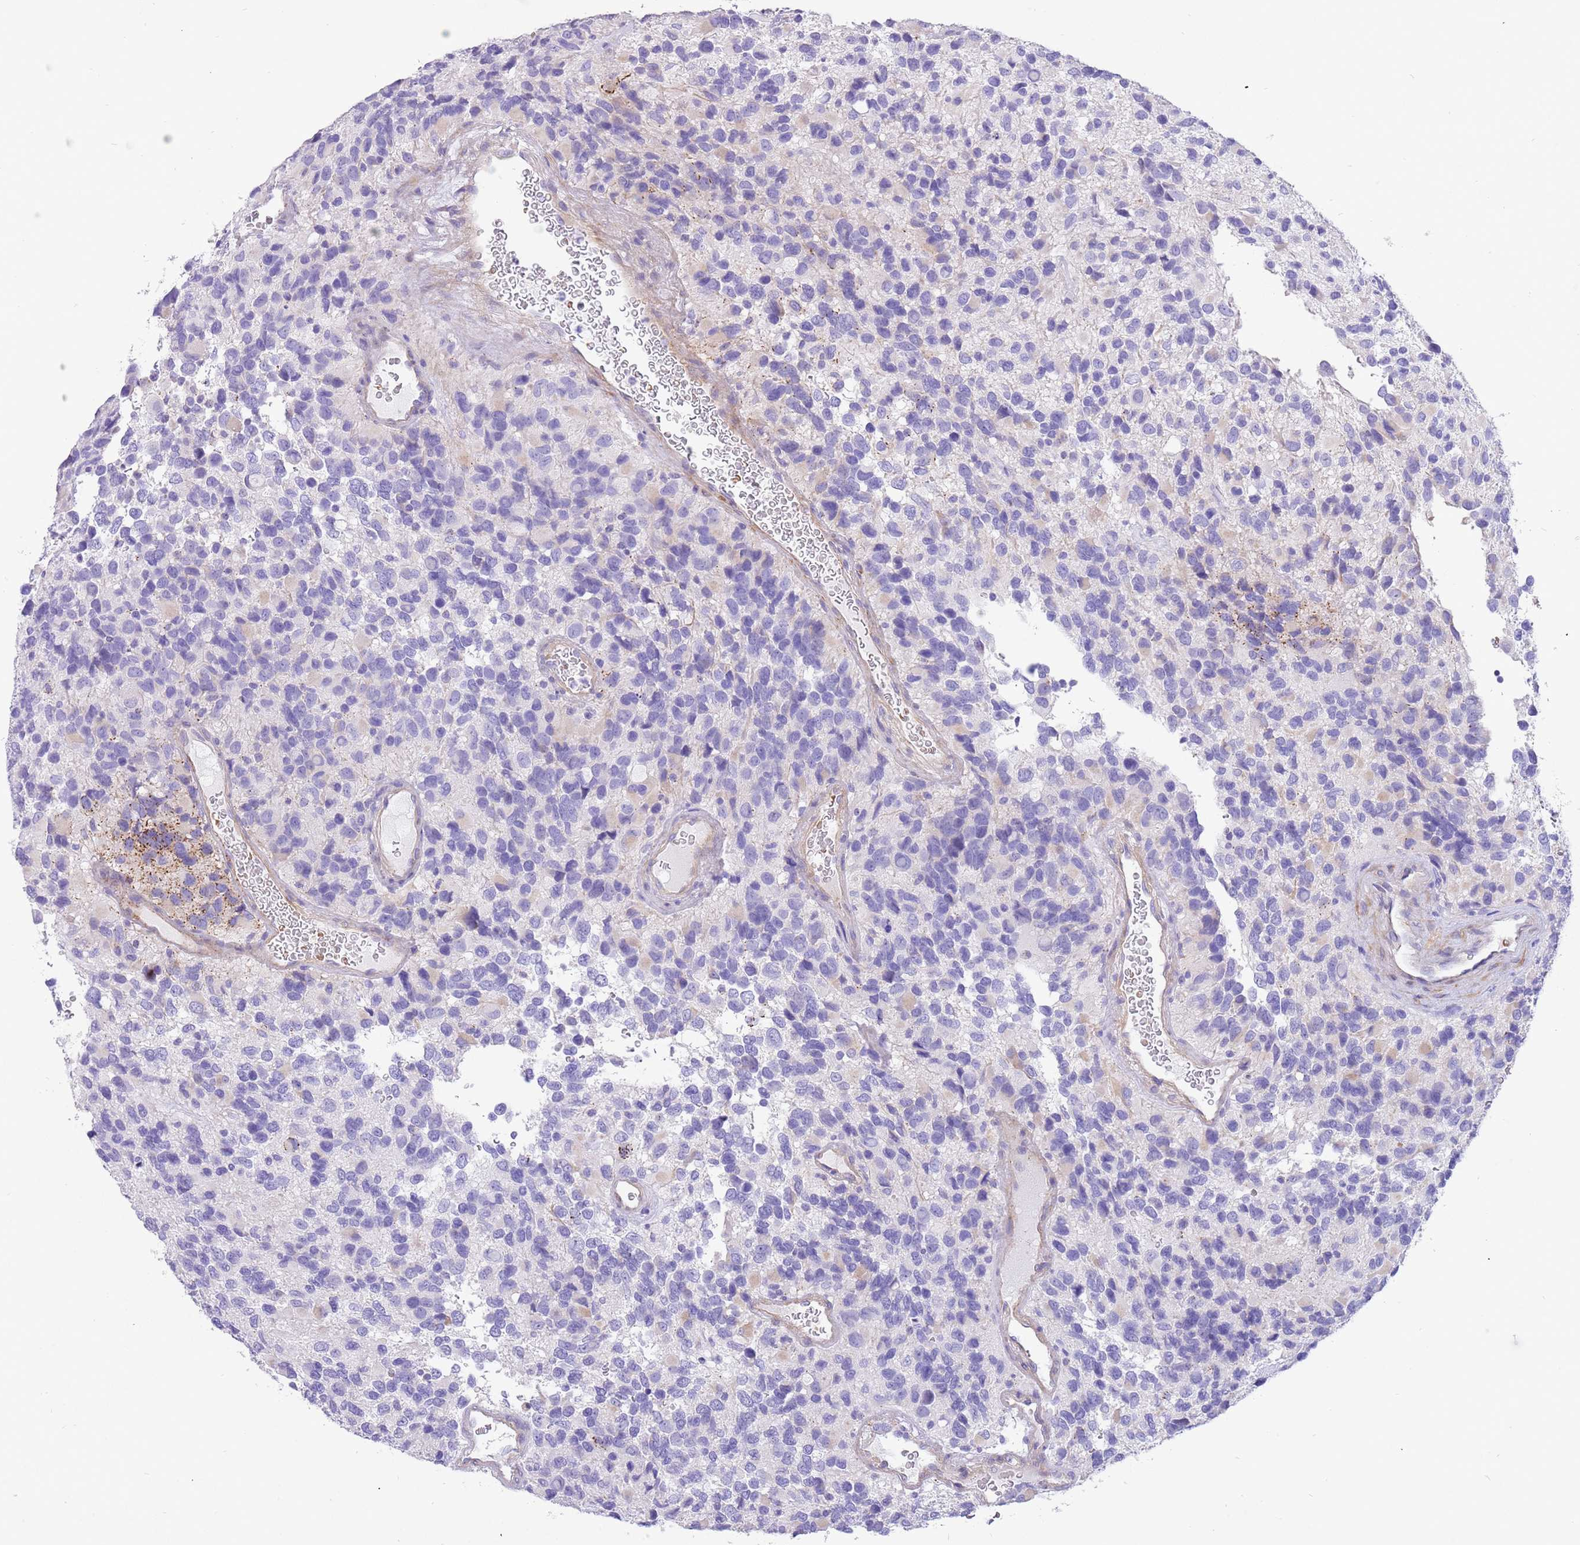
{"staining": {"intensity": "negative", "quantity": "none", "location": "none"}, "tissue": "glioma", "cell_type": "Tumor cells", "image_type": "cancer", "snomed": [{"axis": "morphology", "description": "Glioma, malignant, High grade"}, {"axis": "topography", "description": "Brain"}], "caption": "This is an immunohistochemistry (IHC) histopathology image of glioma. There is no staining in tumor cells.", "gene": "KBTBD3", "patient": {"sex": "male", "age": 77}}